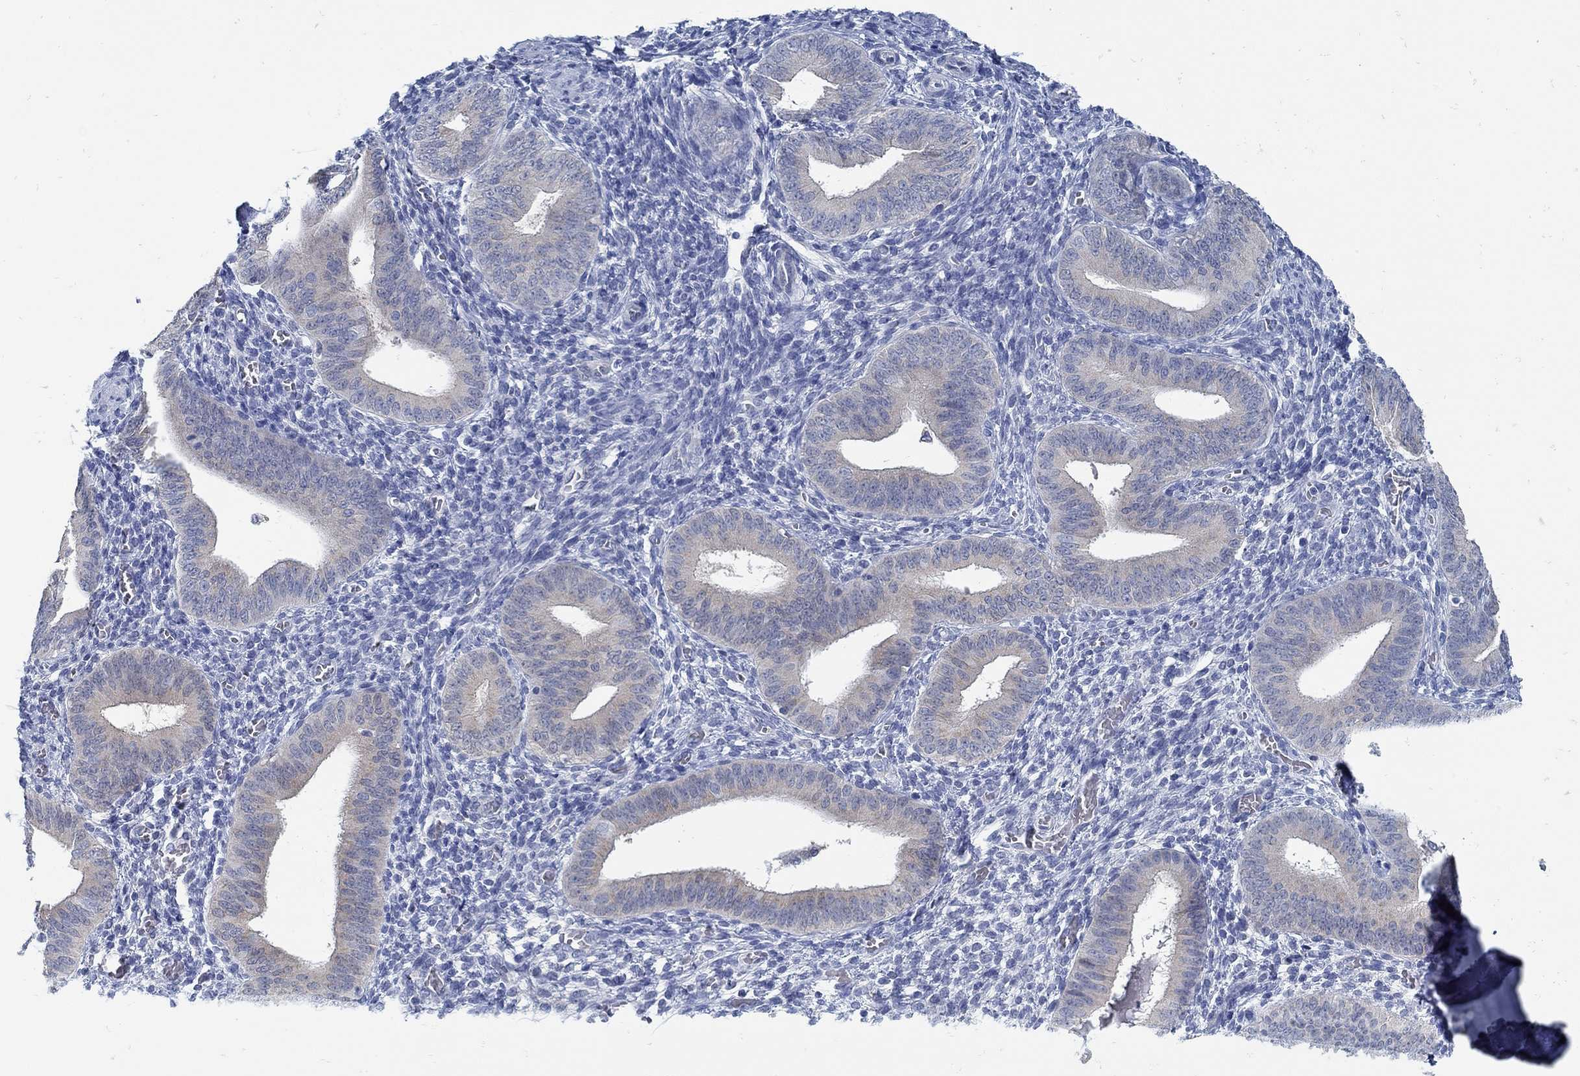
{"staining": {"intensity": "negative", "quantity": "none", "location": "none"}, "tissue": "endometrium", "cell_type": "Cells in endometrial stroma", "image_type": "normal", "snomed": [{"axis": "morphology", "description": "Normal tissue, NOS"}, {"axis": "topography", "description": "Endometrium"}], "caption": "This micrograph is of unremarkable endometrium stained with immunohistochemistry (IHC) to label a protein in brown with the nuclei are counter-stained blue. There is no expression in cells in endometrial stroma.", "gene": "ZFAND4", "patient": {"sex": "female", "age": 42}}